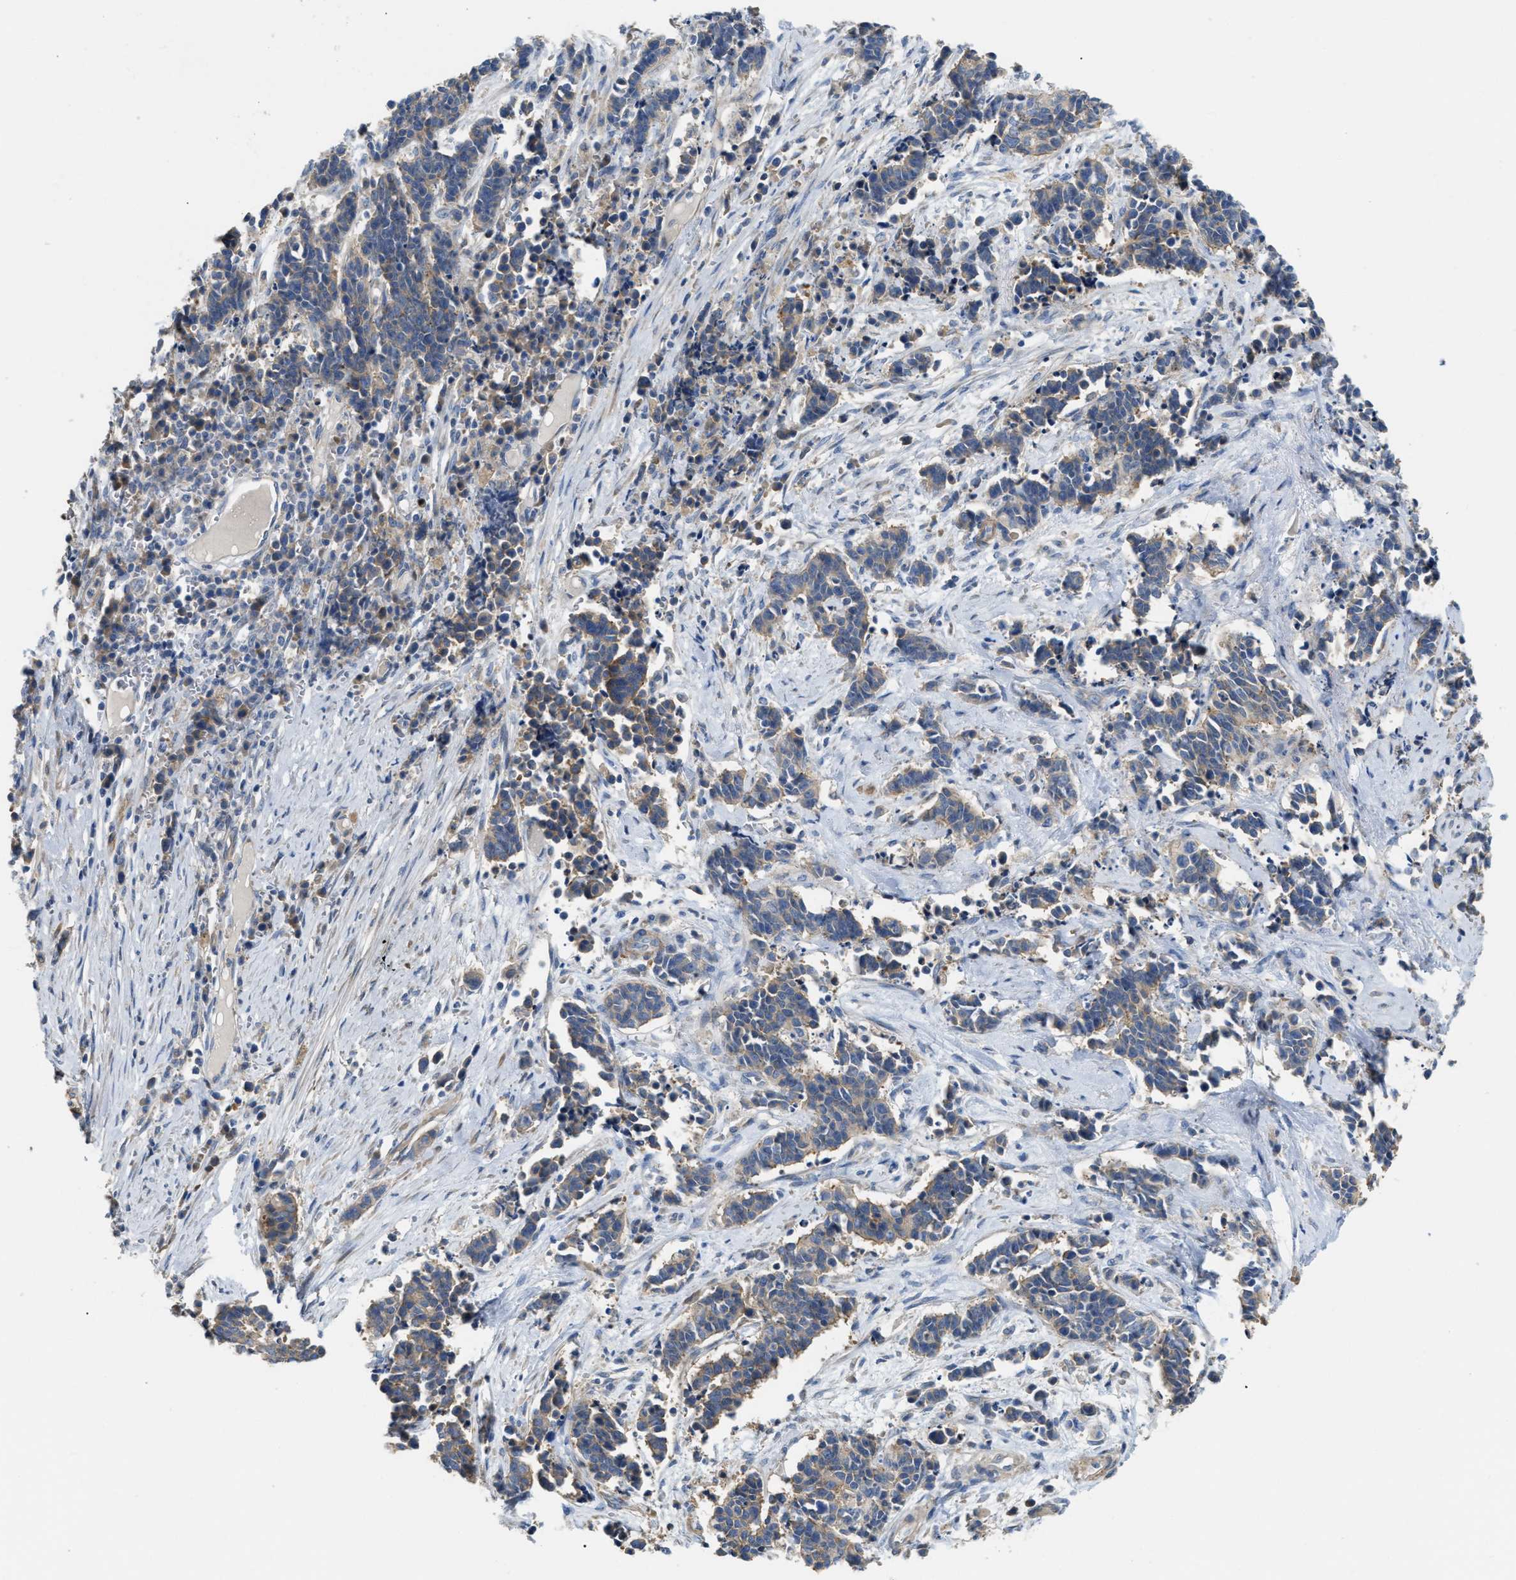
{"staining": {"intensity": "weak", "quantity": "25%-75%", "location": "cytoplasmic/membranous"}, "tissue": "cervical cancer", "cell_type": "Tumor cells", "image_type": "cancer", "snomed": [{"axis": "morphology", "description": "Squamous cell carcinoma, NOS"}, {"axis": "topography", "description": "Cervix"}], "caption": "Tumor cells reveal low levels of weak cytoplasmic/membranous positivity in approximately 25%-75% of cells in cervical cancer.", "gene": "DHX58", "patient": {"sex": "female", "age": 35}}